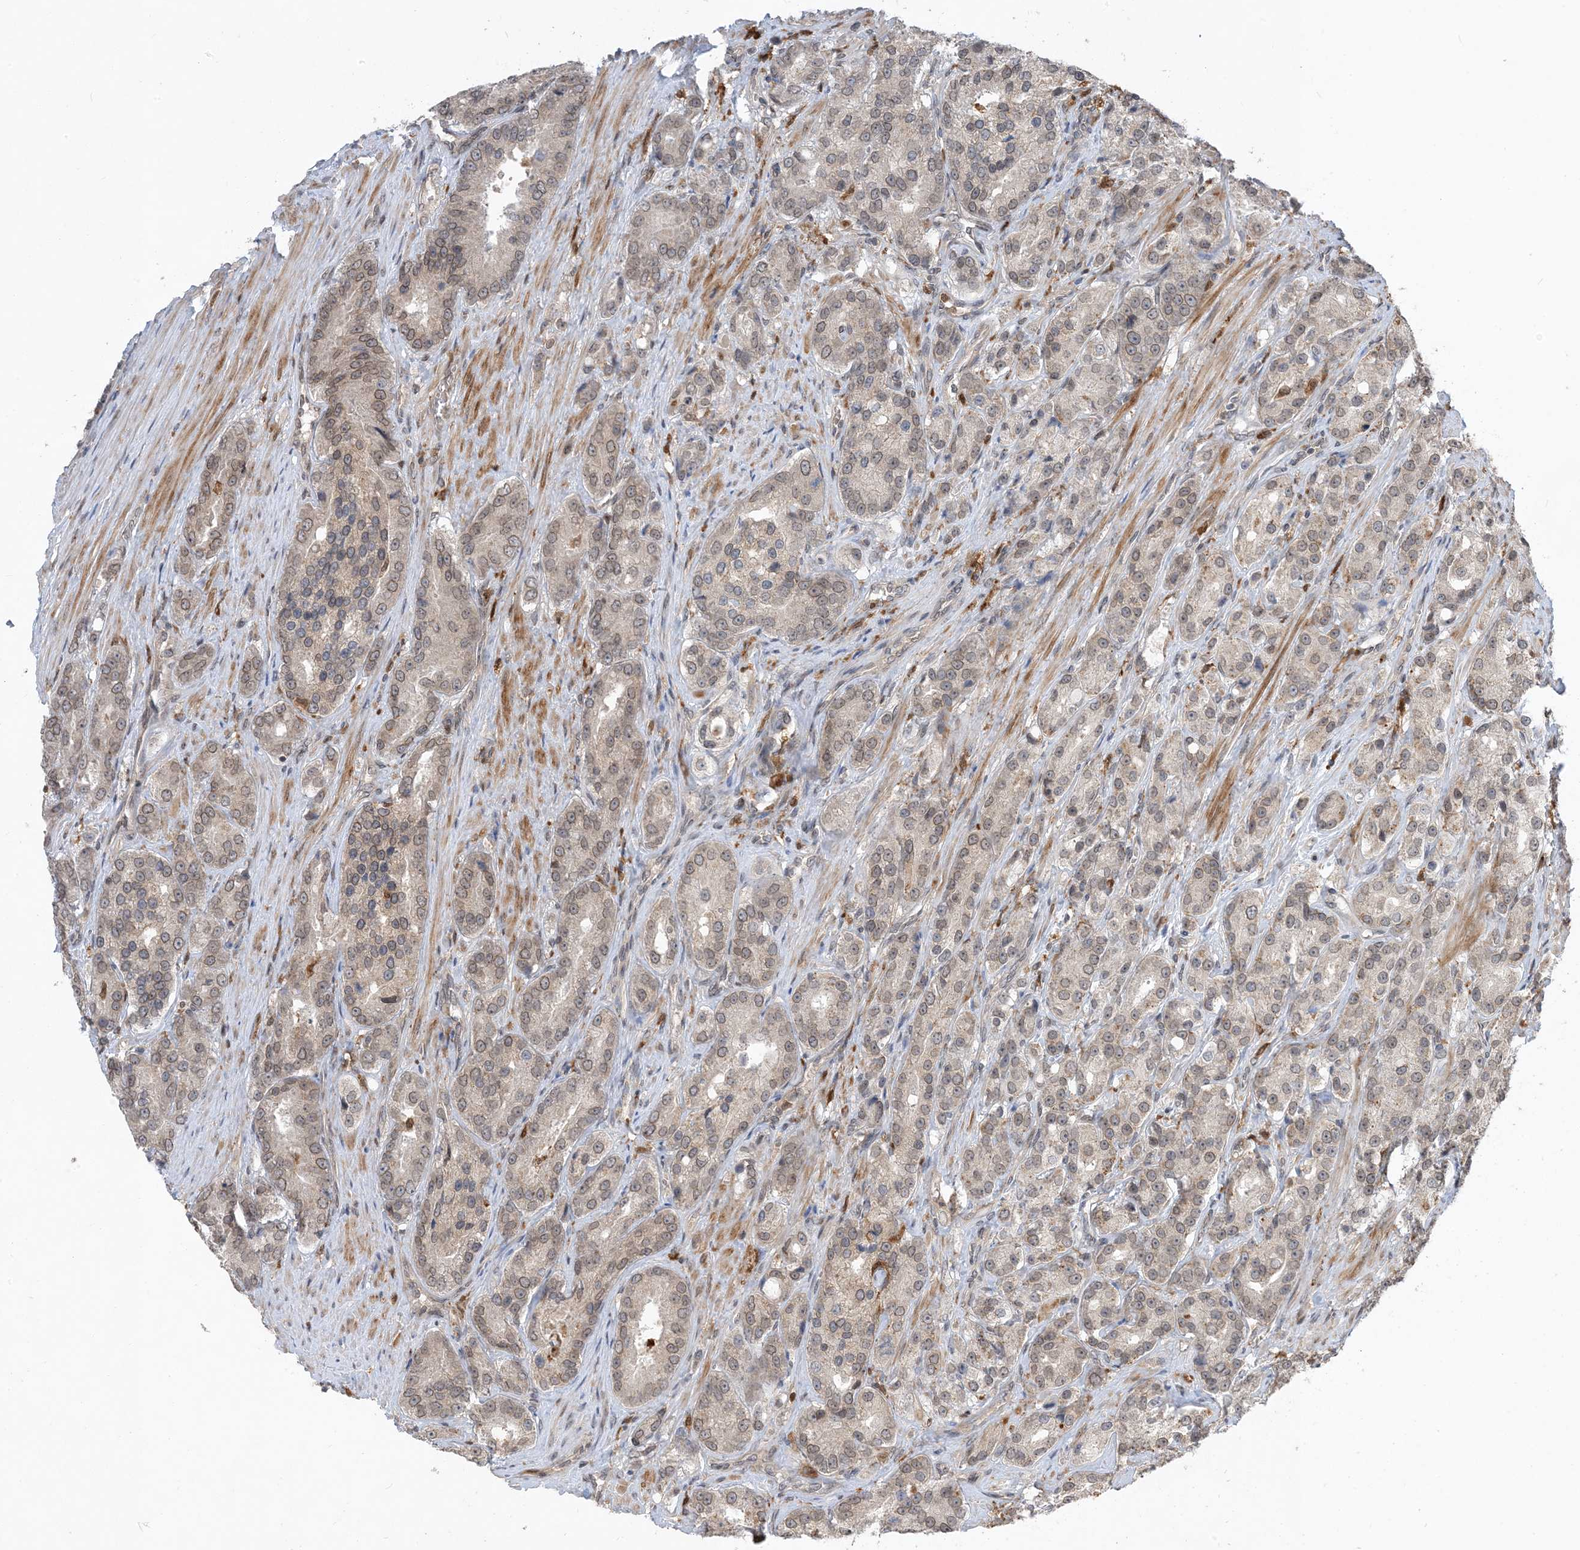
{"staining": {"intensity": "weak", "quantity": "25%-75%", "location": "cytoplasmic/membranous,nuclear"}, "tissue": "prostate cancer", "cell_type": "Tumor cells", "image_type": "cancer", "snomed": [{"axis": "morphology", "description": "Adenocarcinoma, High grade"}, {"axis": "topography", "description": "Prostate"}], "caption": "Immunohistochemistry (IHC) (DAB) staining of human prostate cancer (high-grade adenocarcinoma) displays weak cytoplasmic/membranous and nuclear protein positivity in approximately 25%-75% of tumor cells.", "gene": "NAGK", "patient": {"sex": "male", "age": 60}}